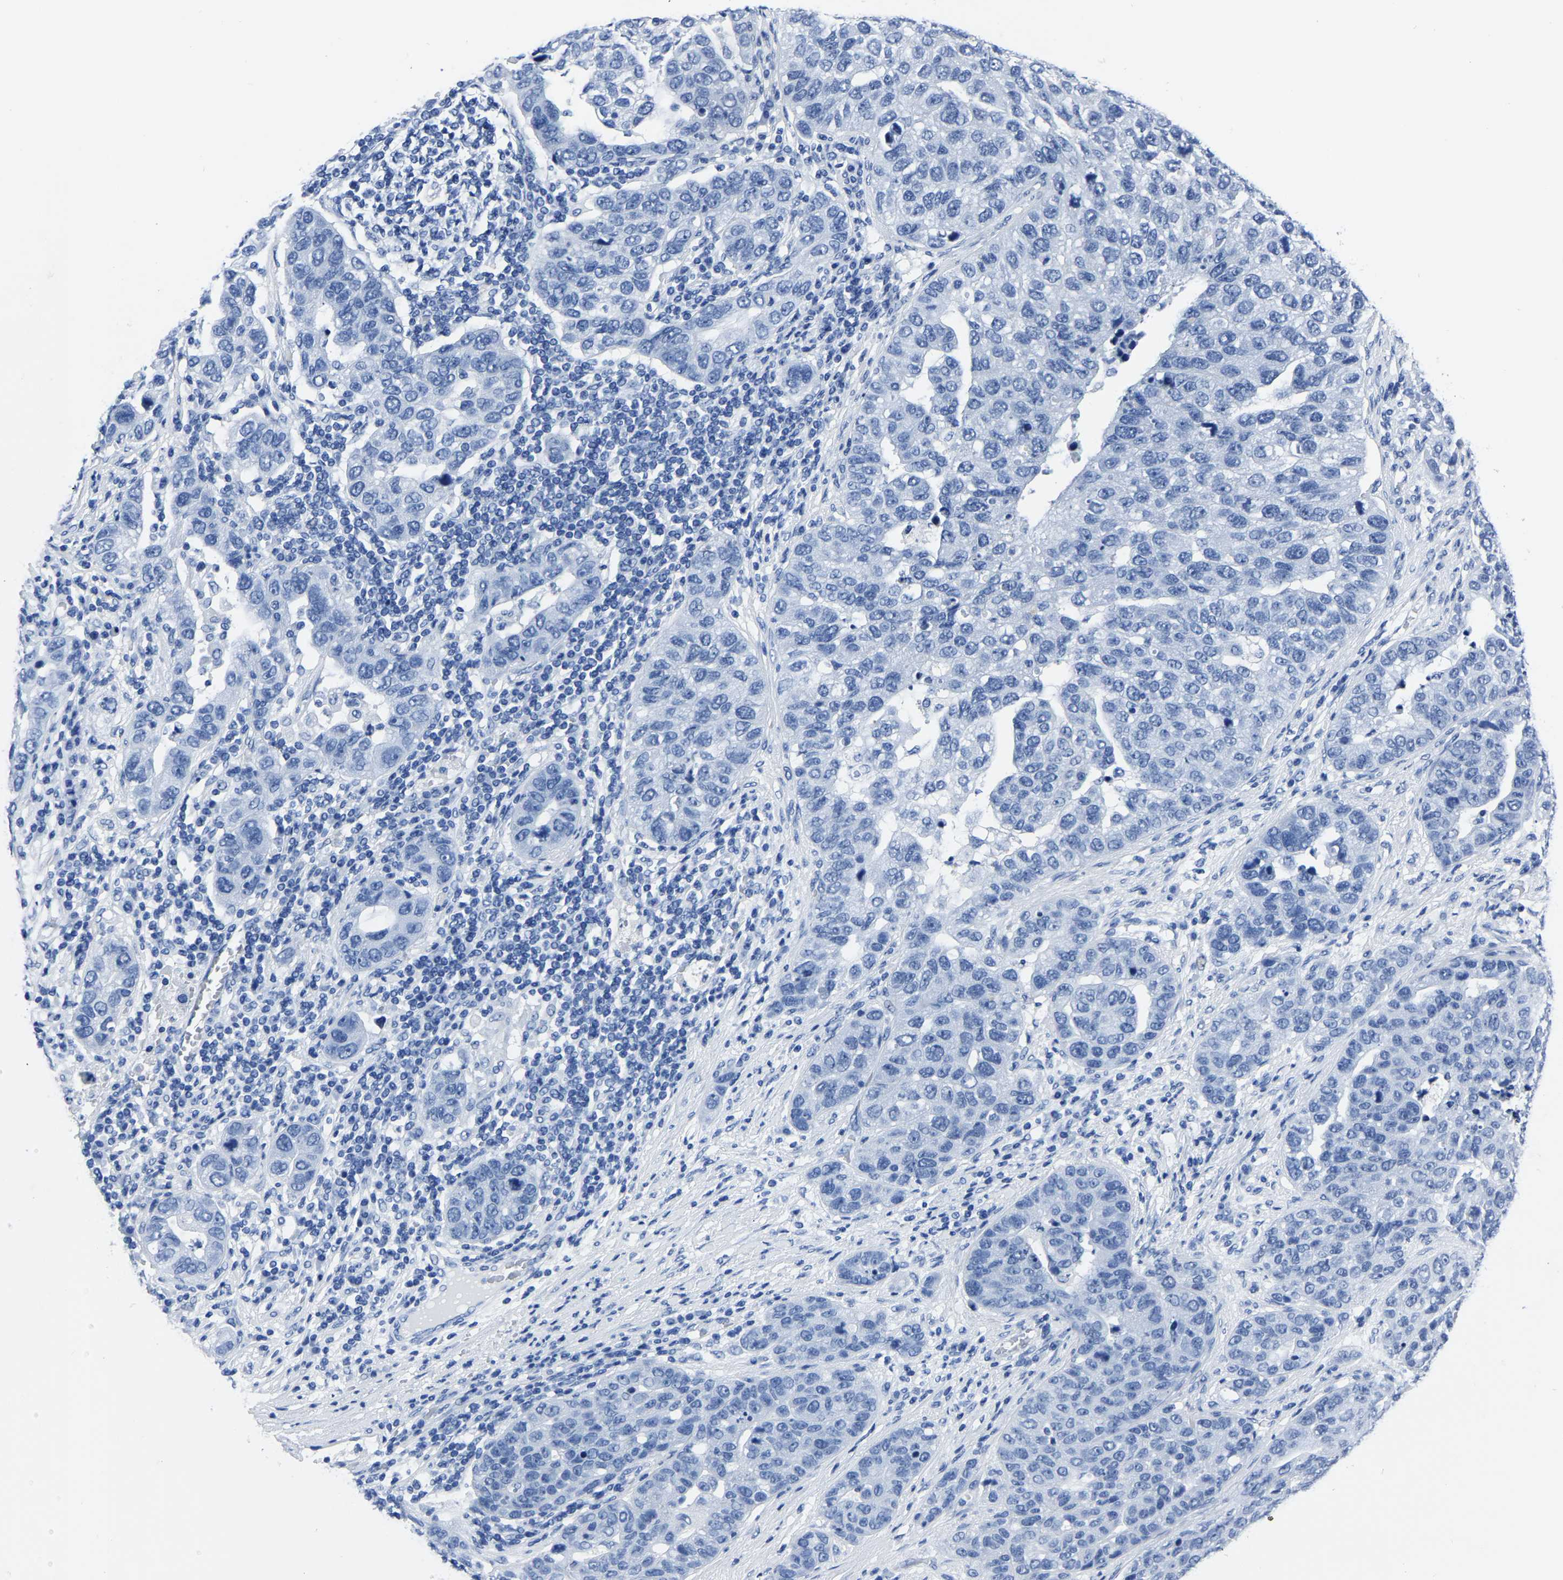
{"staining": {"intensity": "negative", "quantity": "none", "location": "none"}, "tissue": "pancreatic cancer", "cell_type": "Tumor cells", "image_type": "cancer", "snomed": [{"axis": "morphology", "description": "Adenocarcinoma, NOS"}, {"axis": "topography", "description": "Pancreas"}], "caption": "High magnification brightfield microscopy of adenocarcinoma (pancreatic) stained with DAB (brown) and counterstained with hematoxylin (blue): tumor cells show no significant positivity.", "gene": "IMPG2", "patient": {"sex": "female", "age": 61}}